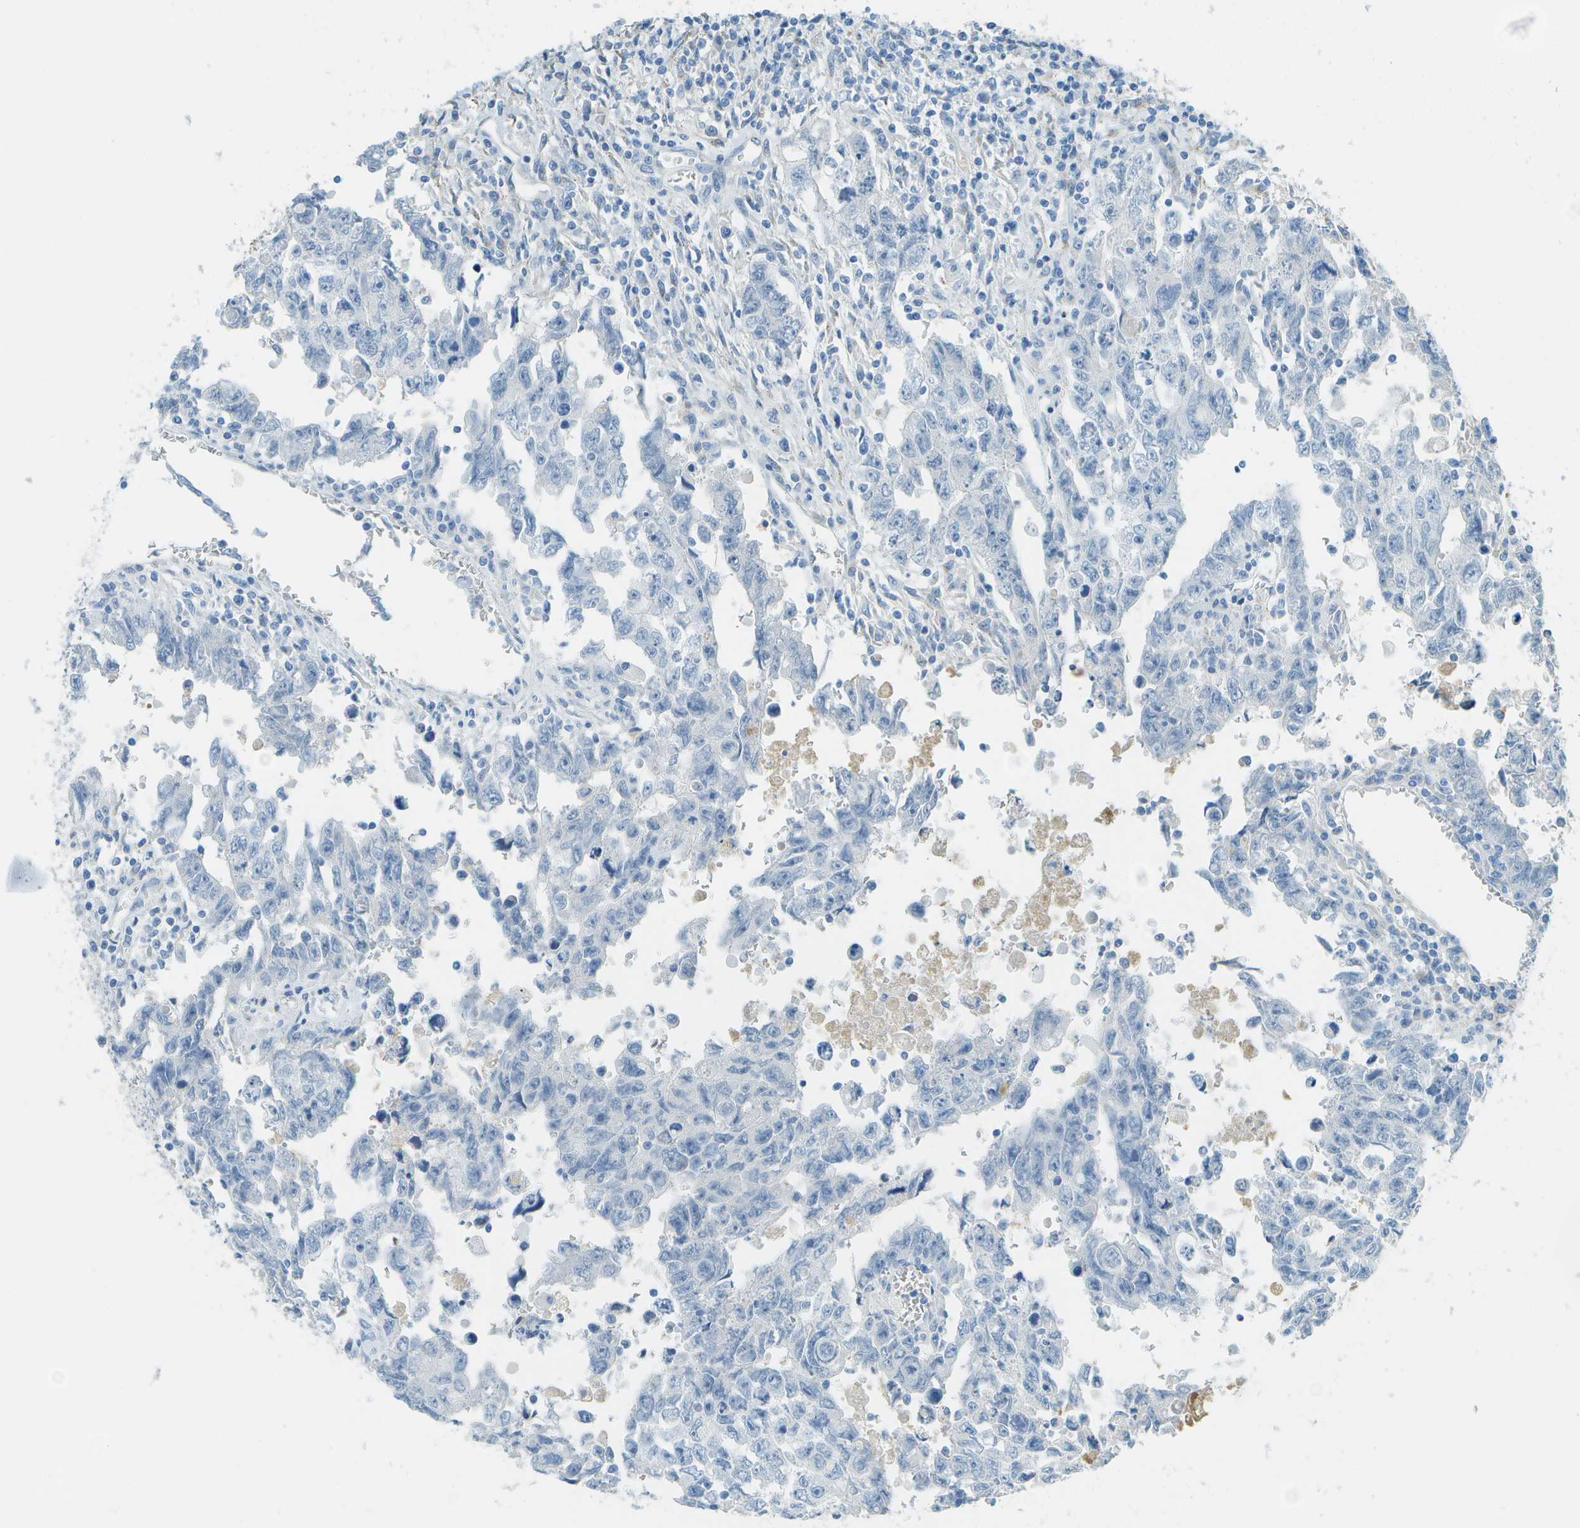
{"staining": {"intensity": "negative", "quantity": "none", "location": "none"}, "tissue": "testis cancer", "cell_type": "Tumor cells", "image_type": "cancer", "snomed": [{"axis": "morphology", "description": "Carcinoma, Embryonal, NOS"}, {"axis": "topography", "description": "Testis"}], "caption": "Tumor cells are negative for brown protein staining in testis cancer.", "gene": "C1S", "patient": {"sex": "male", "age": 28}}